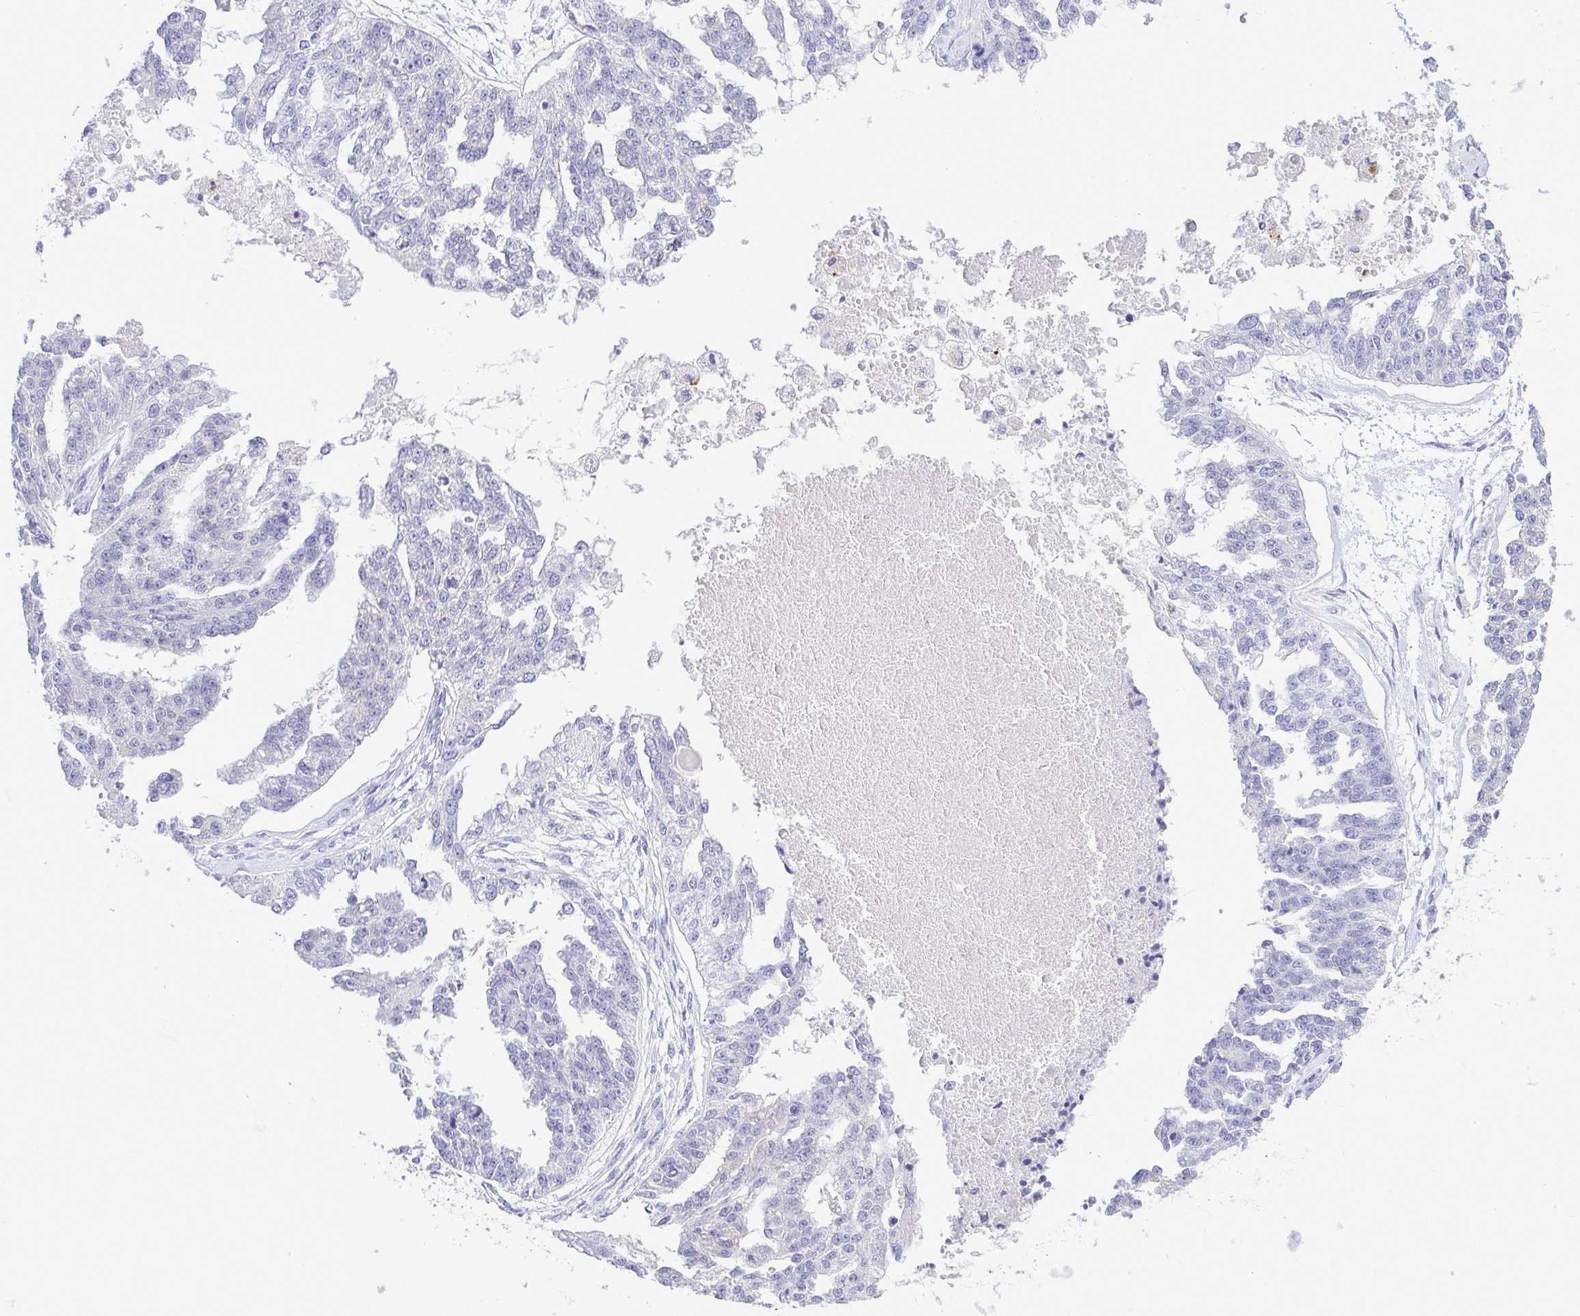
{"staining": {"intensity": "negative", "quantity": "none", "location": "none"}, "tissue": "ovarian cancer", "cell_type": "Tumor cells", "image_type": "cancer", "snomed": [{"axis": "morphology", "description": "Cystadenocarcinoma, serous, NOS"}, {"axis": "topography", "description": "Ovary"}], "caption": "Immunohistochemistry image of neoplastic tissue: ovarian cancer (serous cystadenocarcinoma) stained with DAB (3,3'-diaminobenzidine) displays no significant protein expression in tumor cells.", "gene": "PGLYRP1", "patient": {"sex": "female", "age": 58}}